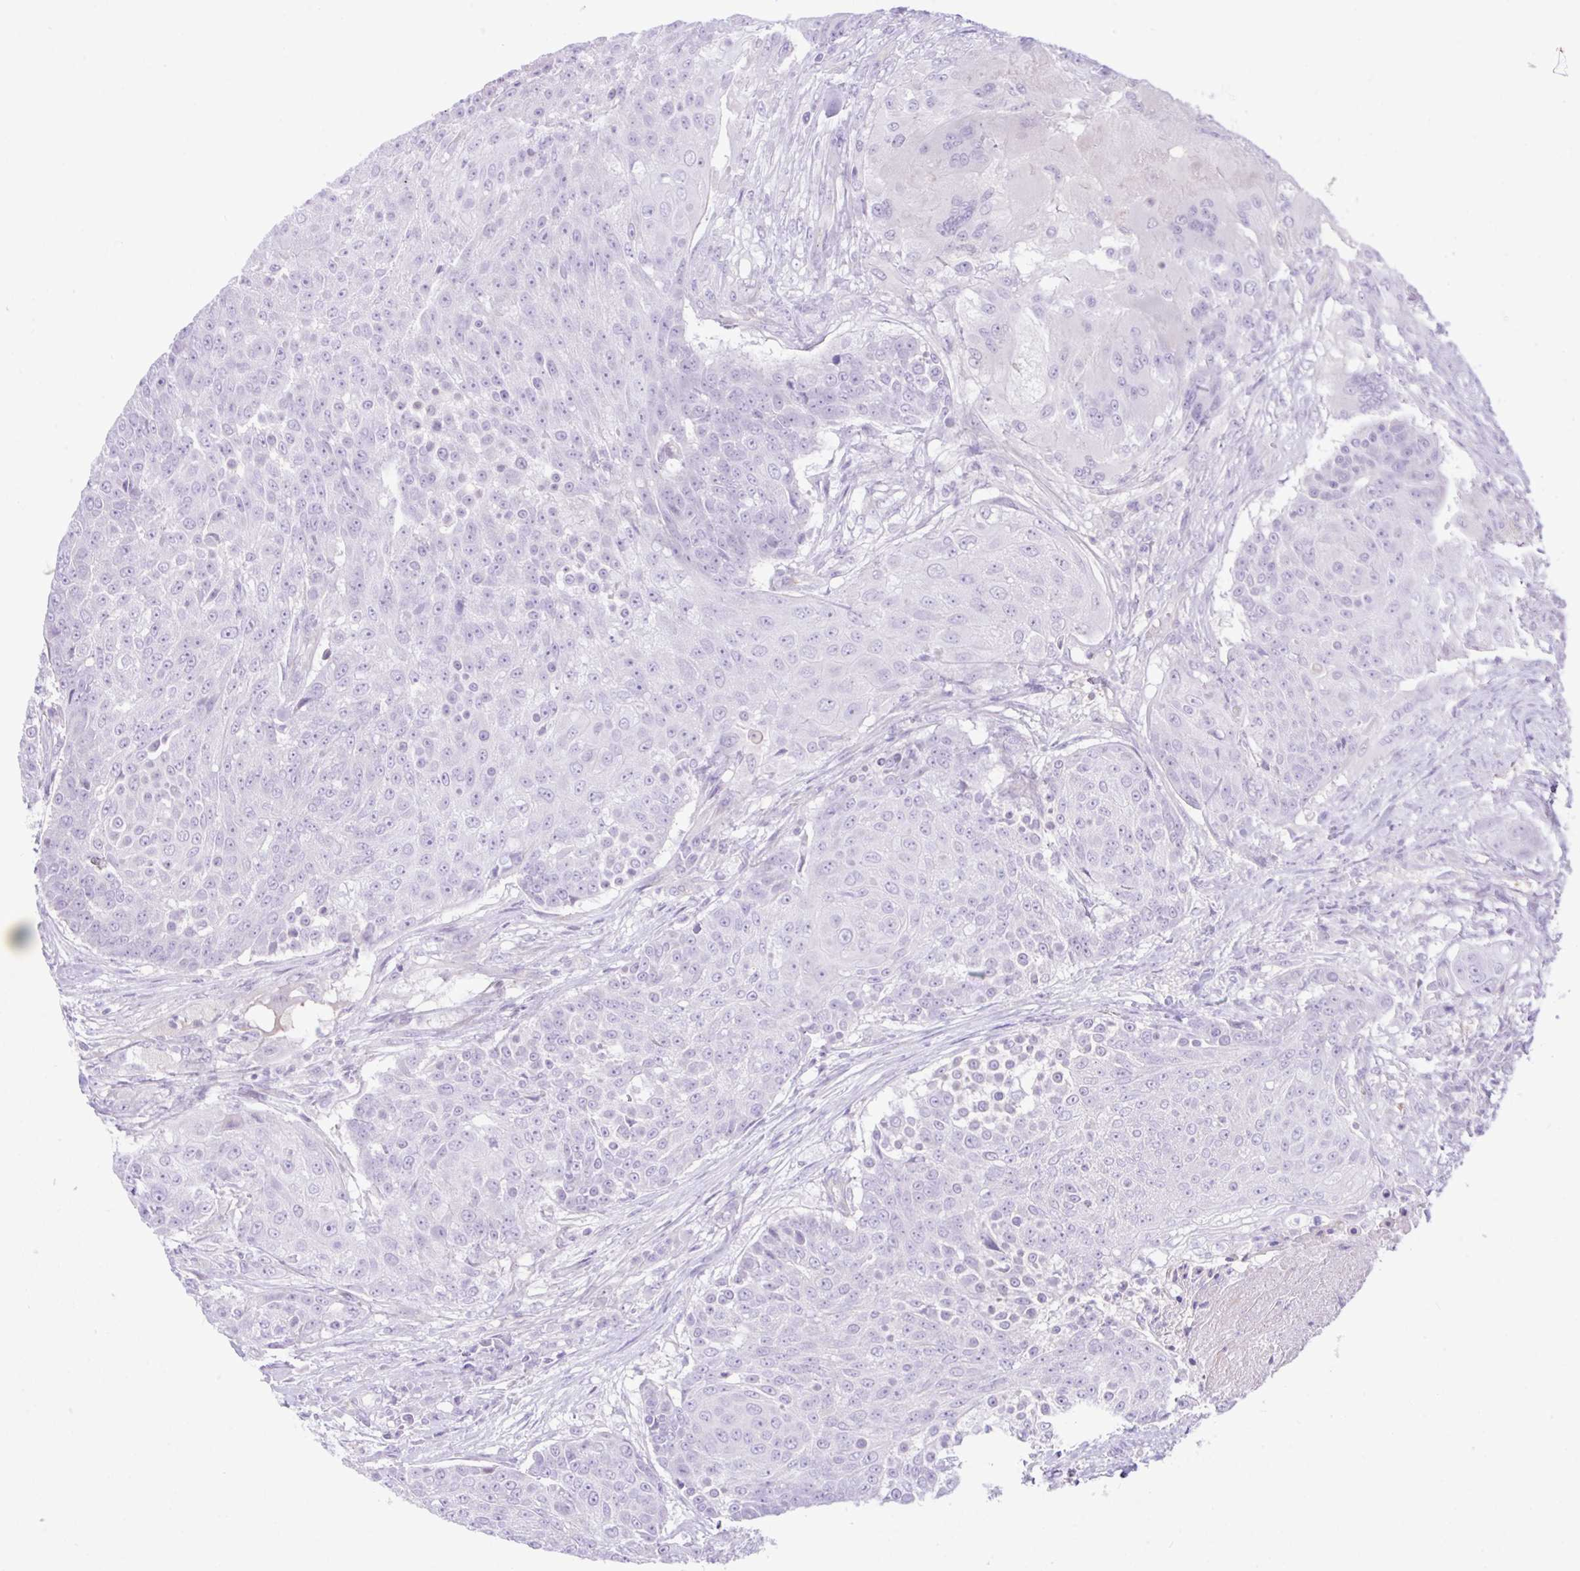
{"staining": {"intensity": "negative", "quantity": "none", "location": "none"}, "tissue": "urothelial cancer", "cell_type": "Tumor cells", "image_type": "cancer", "snomed": [{"axis": "morphology", "description": "Urothelial carcinoma, High grade"}, {"axis": "topography", "description": "Urinary bladder"}], "caption": "Immunohistochemistry (IHC) photomicrograph of neoplastic tissue: urothelial cancer stained with DAB (3,3'-diaminobenzidine) demonstrates no significant protein positivity in tumor cells.", "gene": "ZNF101", "patient": {"sex": "female", "age": 63}}